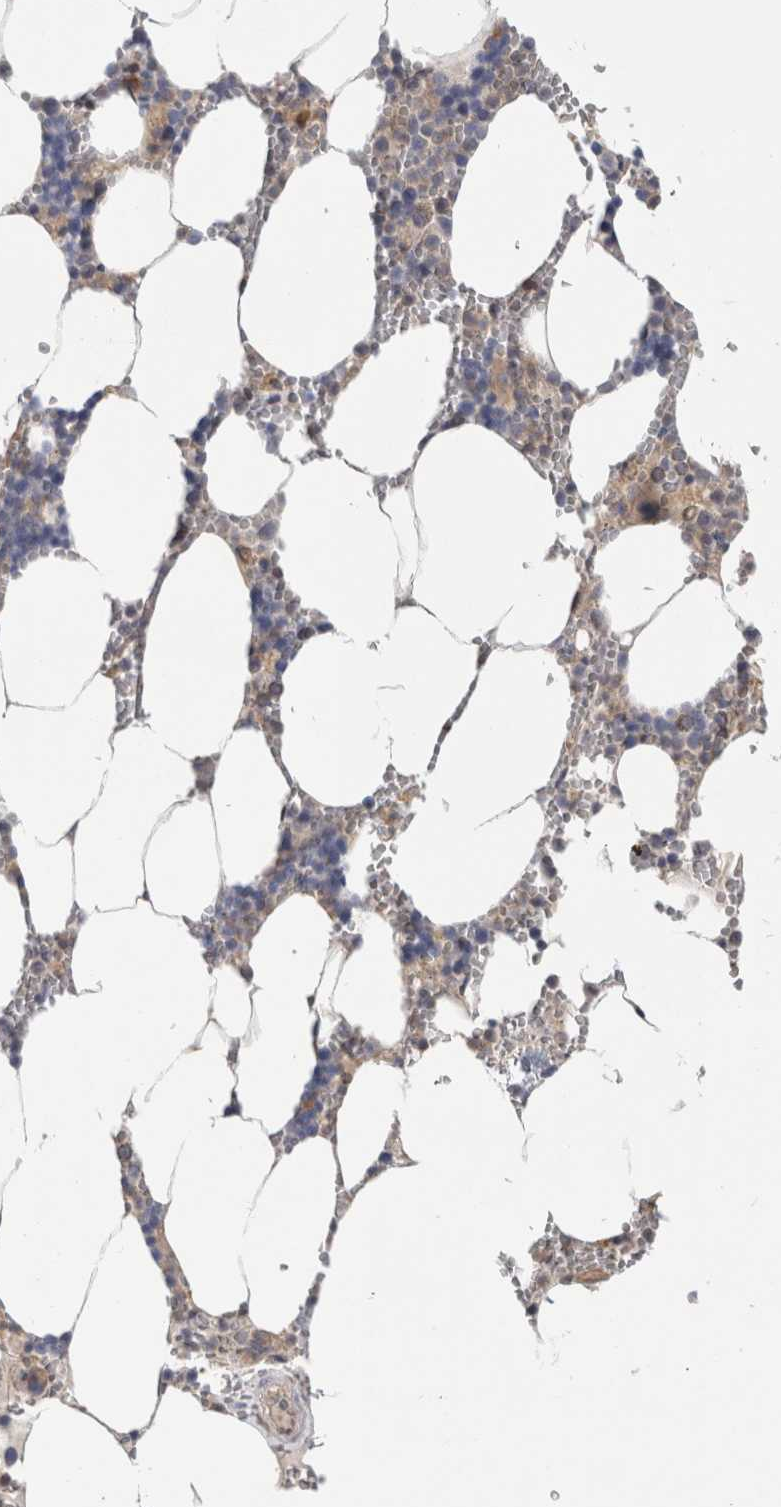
{"staining": {"intensity": "moderate", "quantity": "<25%", "location": "cytoplasmic/membranous"}, "tissue": "bone marrow", "cell_type": "Hematopoietic cells", "image_type": "normal", "snomed": [{"axis": "morphology", "description": "Normal tissue, NOS"}, {"axis": "topography", "description": "Bone marrow"}], "caption": "The photomicrograph reveals a brown stain indicating the presence of a protein in the cytoplasmic/membranous of hematopoietic cells in bone marrow. (Stains: DAB (3,3'-diaminobenzidine) in brown, nuclei in blue, Microscopy: brightfield microscopy at high magnification).", "gene": "PARP6", "patient": {"sex": "male", "age": 70}}